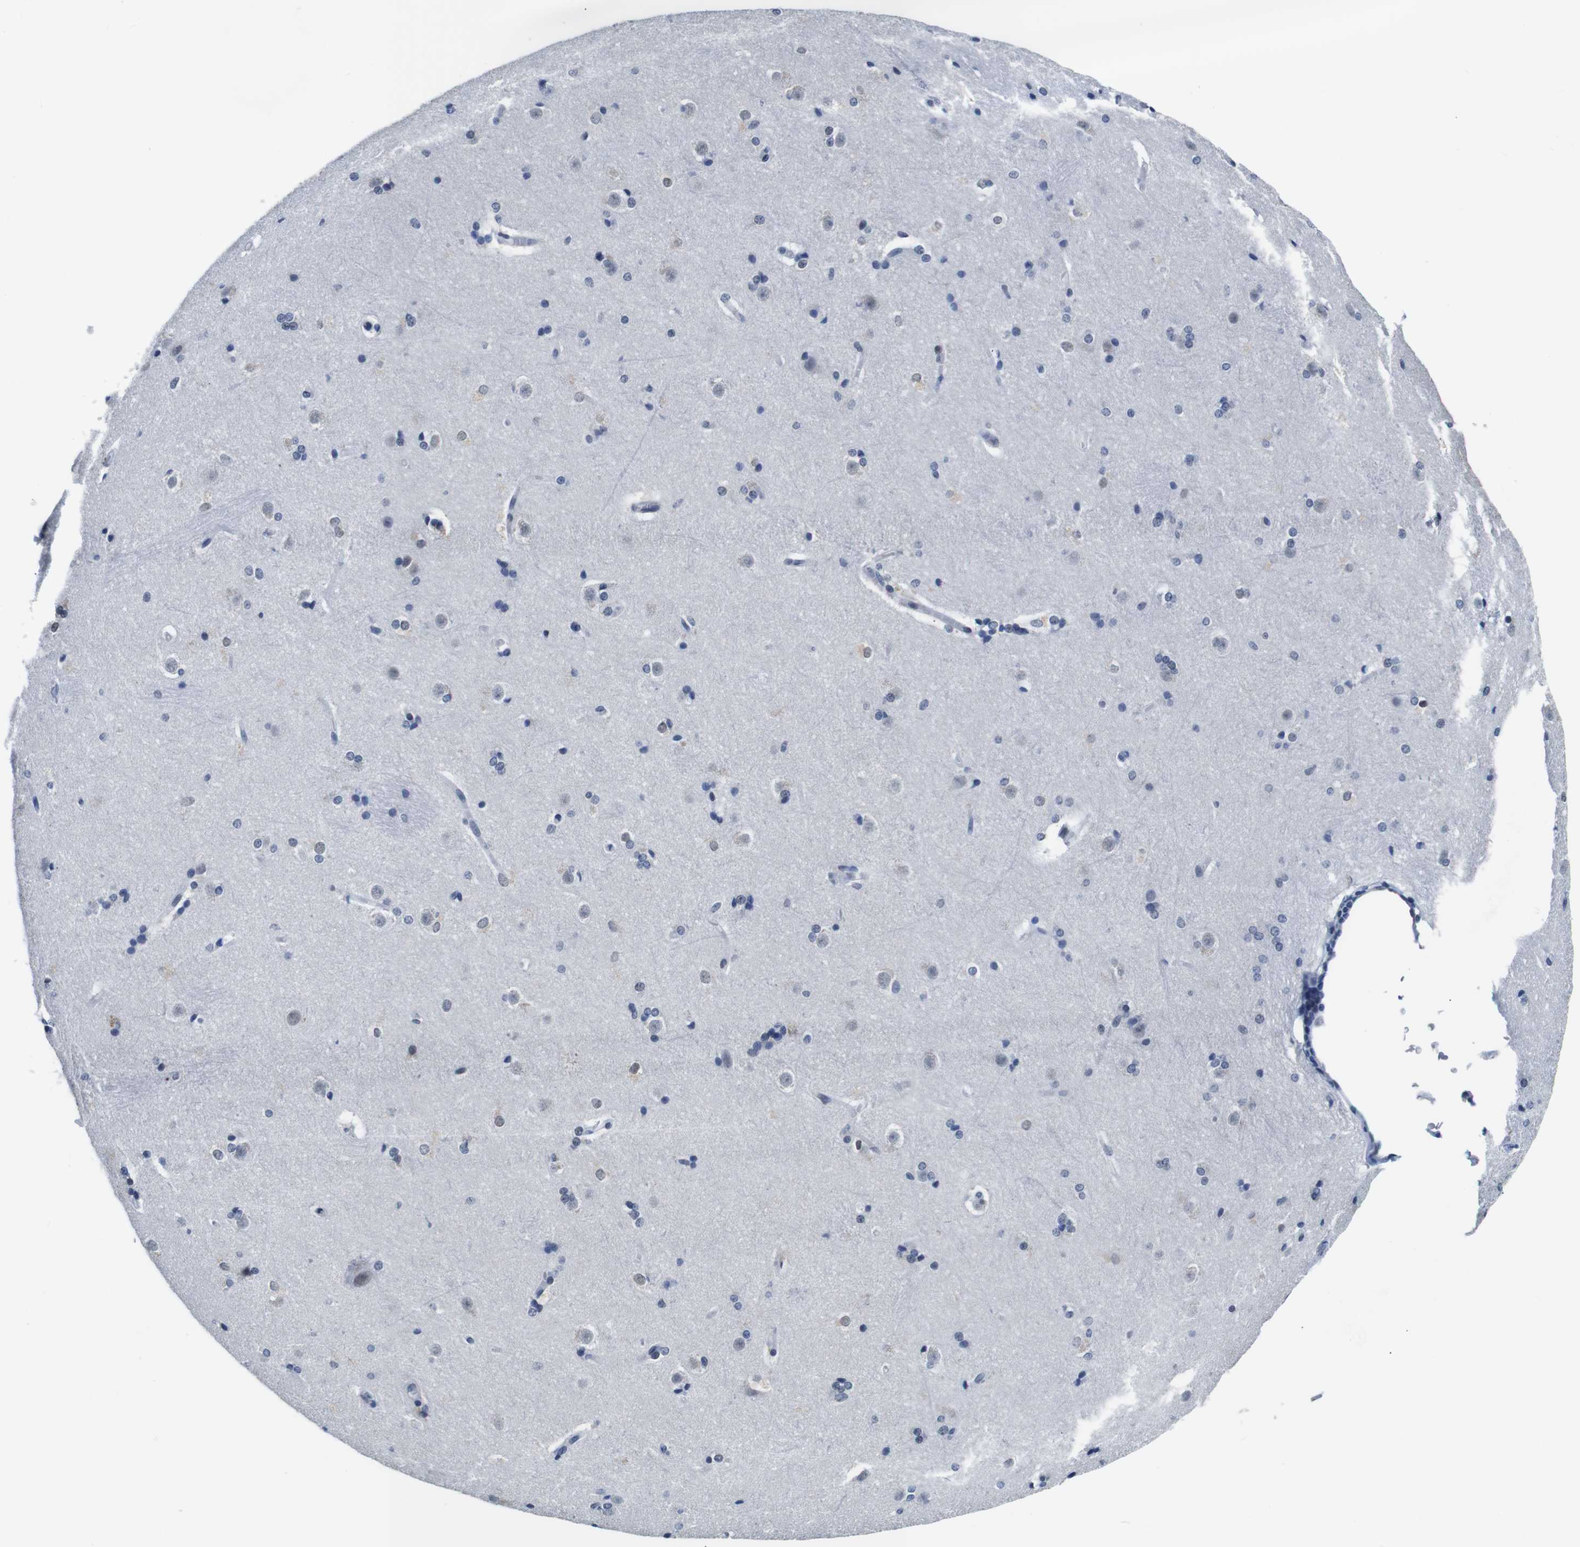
{"staining": {"intensity": "negative", "quantity": "none", "location": "none"}, "tissue": "caudate", "cell_type": "Glial cells", "image_type": "normal", "snomed": [{"axis": "morphology", "description": "Normal tissue, NOS"}, {"axis": "topography", "description": "Lateral ventricle wall"}], "caption": "Immunohistochemical staining of benign caudate reveals no significant expression in glial cells.", "gene": "ILDR2", "patient": {"sex": "female", "age": 19}}